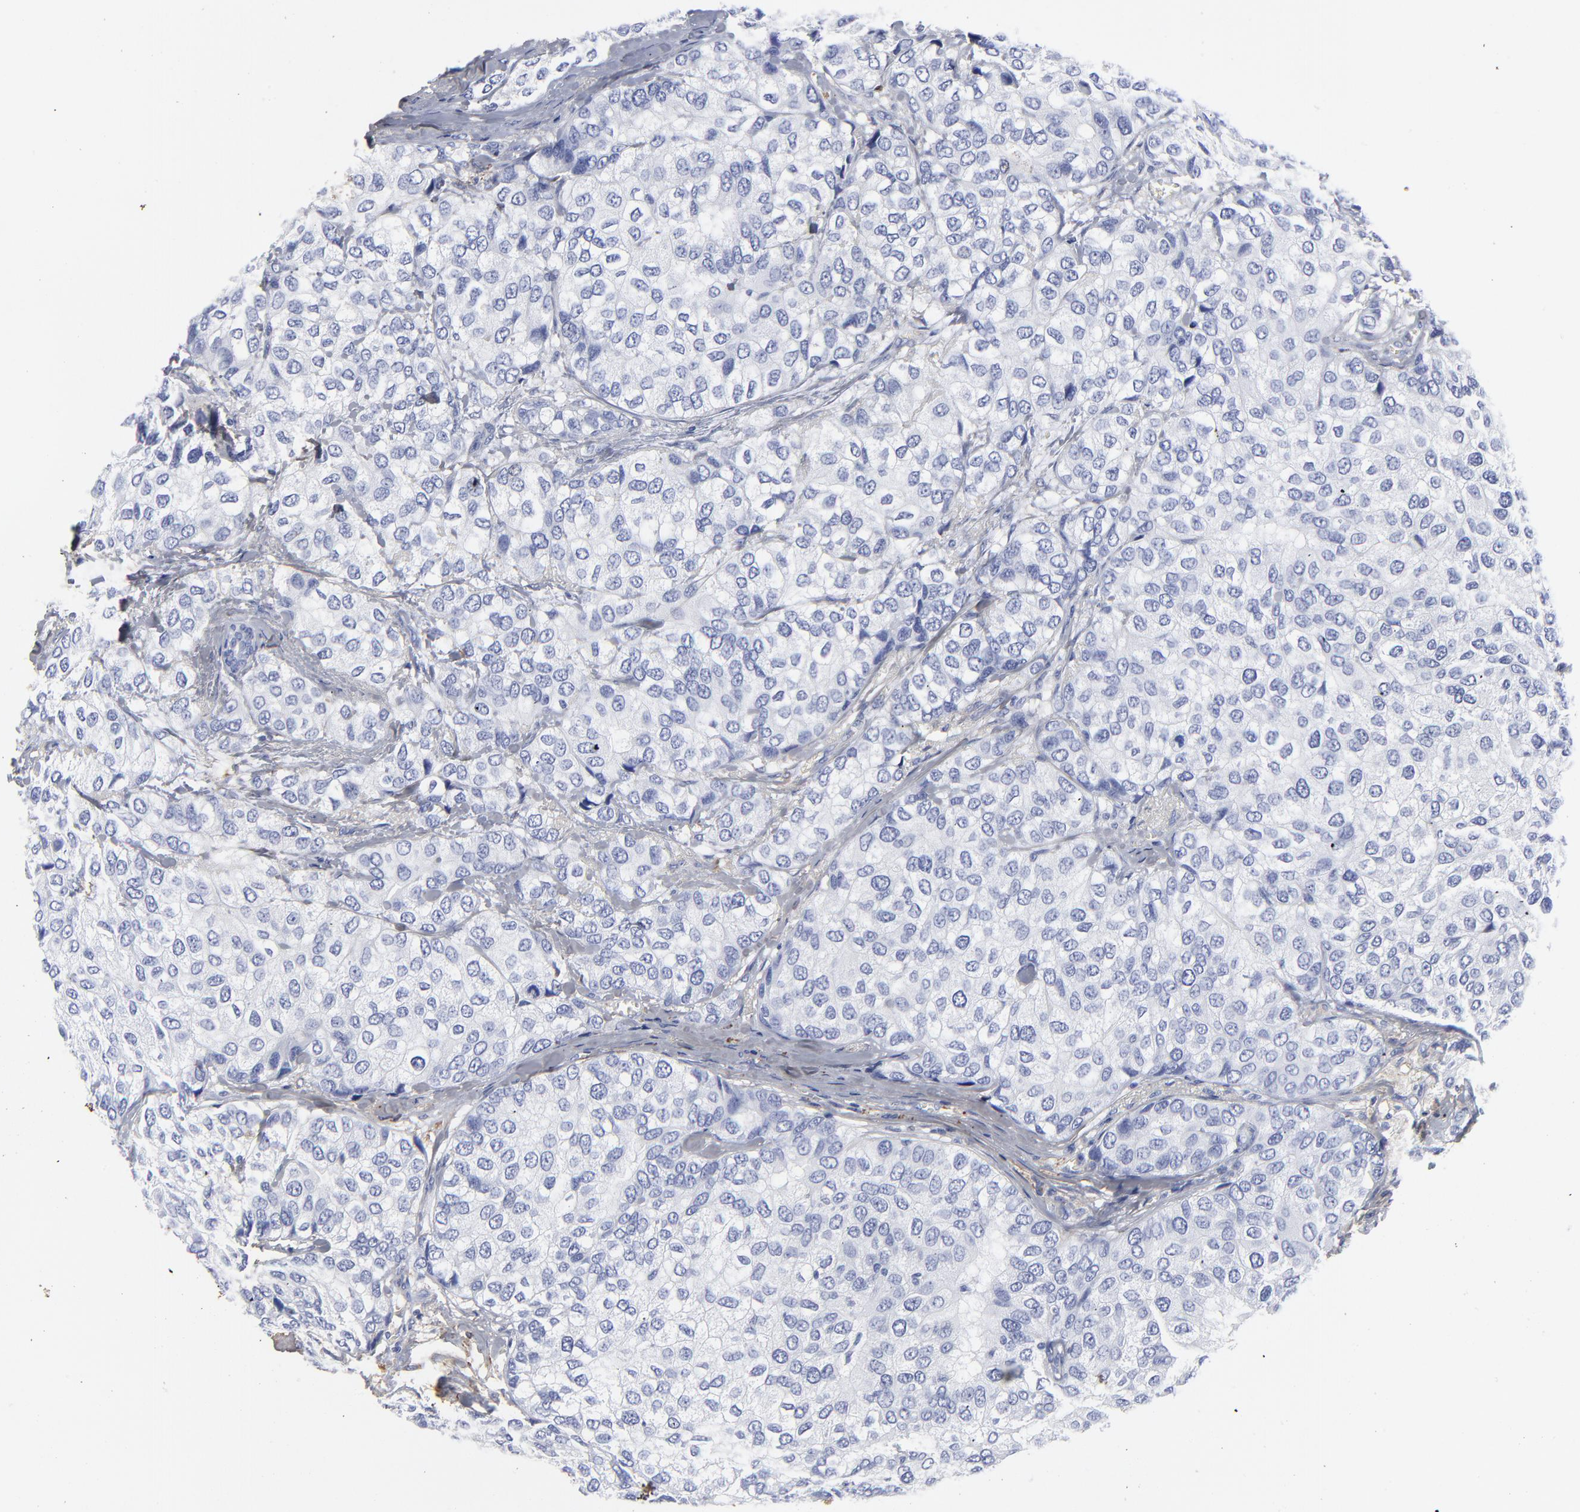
{"staining": {"intensity": "negative", "quantity": "none", "location": "none"}, "tissue": "breast cancer", "cell_type": "Tumor cells", "image_type": "cancer", "snomed": [{"axis": "morphology", "description": "Duct carcinoma"}, {"axis": "topography", "description": "Breast"}], "caption": "An image of breast cancer (intraductal carcinoma) stained for a protein demonstrates no brown staining in tumor cells.", "gene": "DCN", "patient": {"sex": "female", "age": 68}}